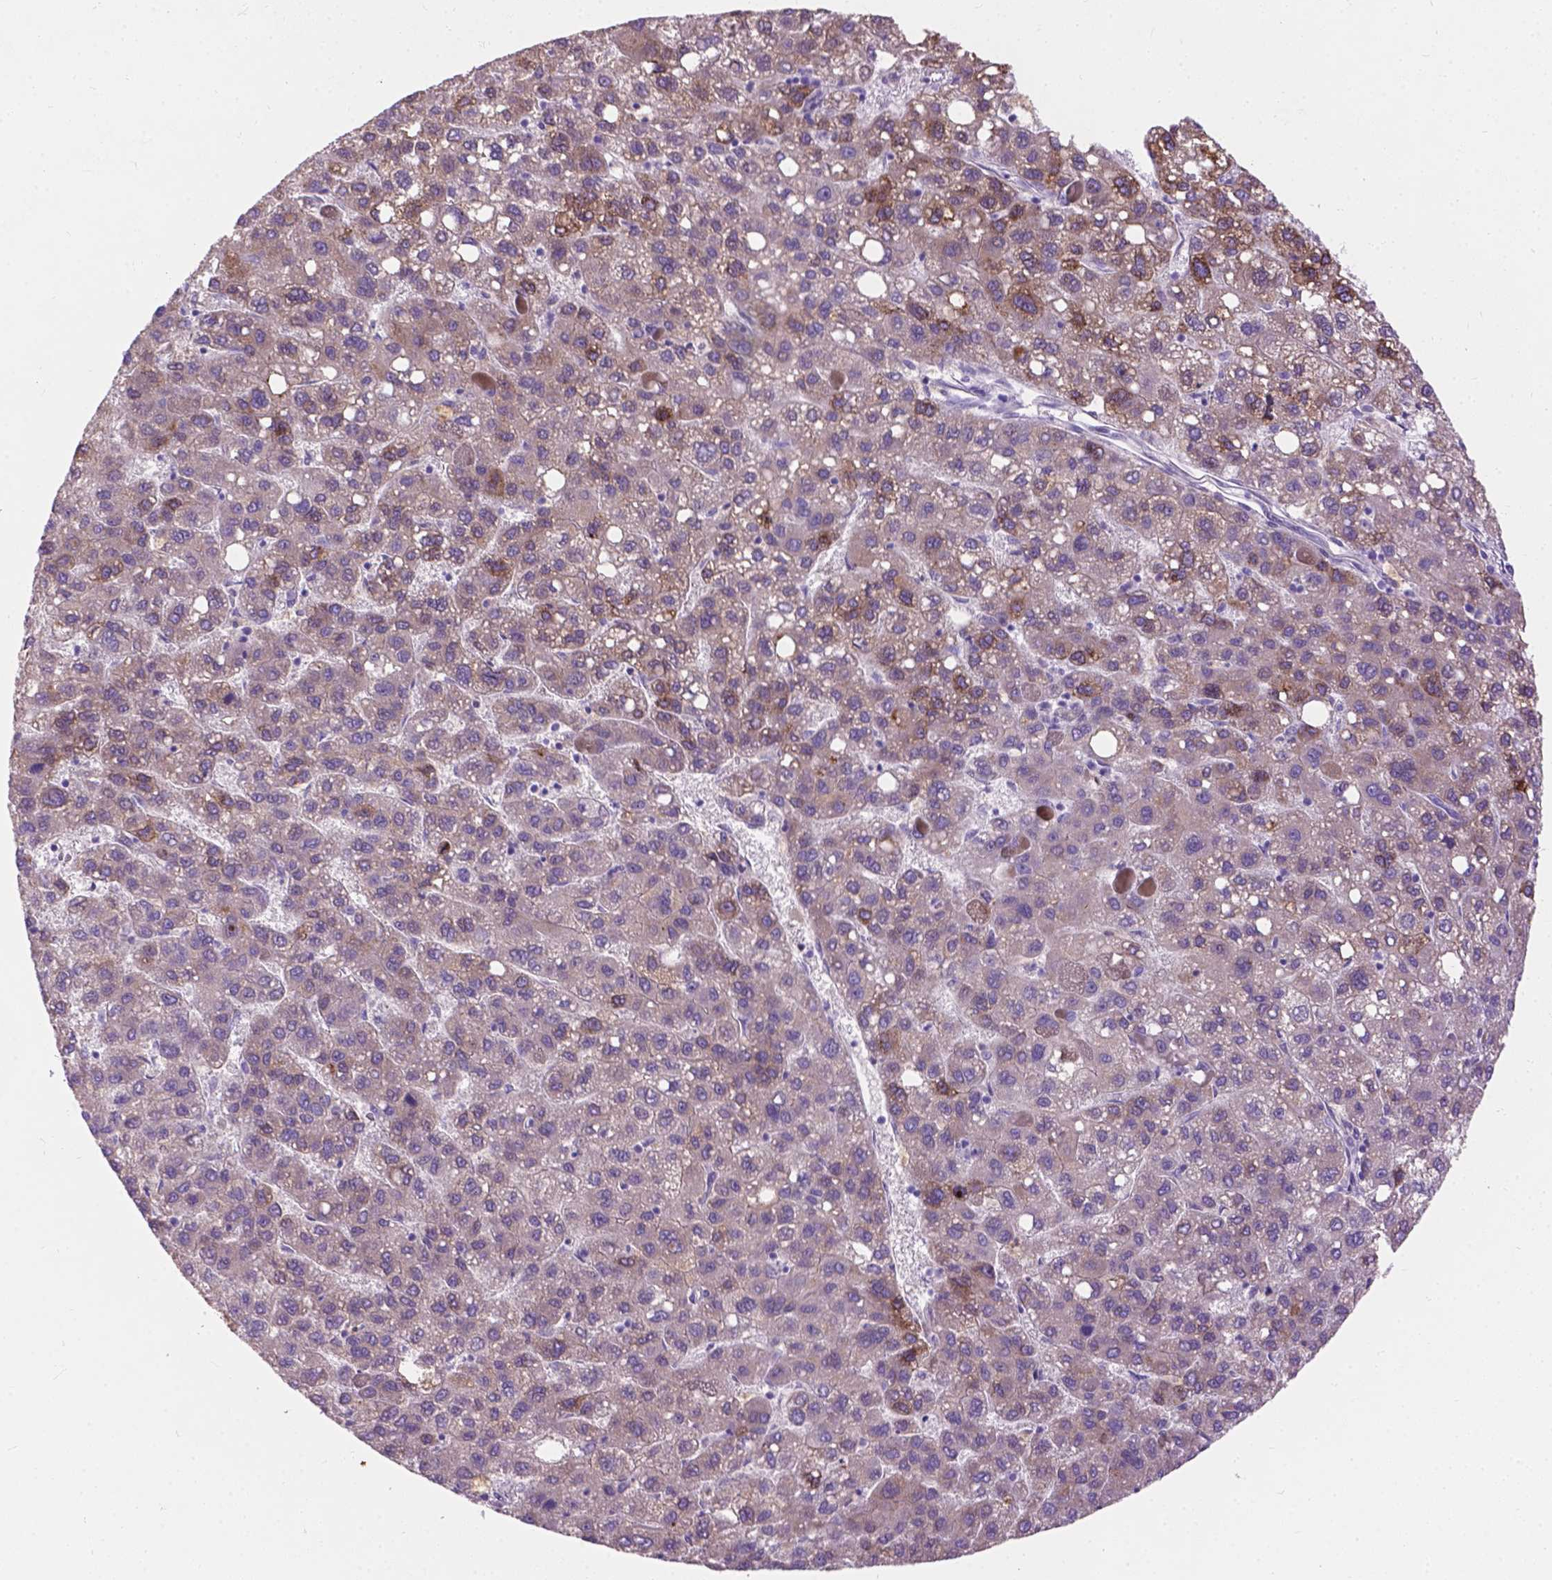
{"staining": {"intensity": "moderate", "quantity": "25%-75%", "location": "cytoplasmic/membranous"}, "tissue": "liver cancer", "cell_type": "Tumor cells", "image_type": "cancer", "snomed": [{"axis": "morphology", "description": "Carcinoma, Hepatocellular, NOS"}, {"axis": "topography", "description": "Liver"}], "caption": "An immunohistochemistry (IHC) histopathology image of neoplastic tissue is shown. Protein staining in brown highlights moderate cytoplasmic/membranous positivity in liver cancer within tumor cells.", "gene": "NOXO1", "patient": {"sex": "female", "age": 82}}